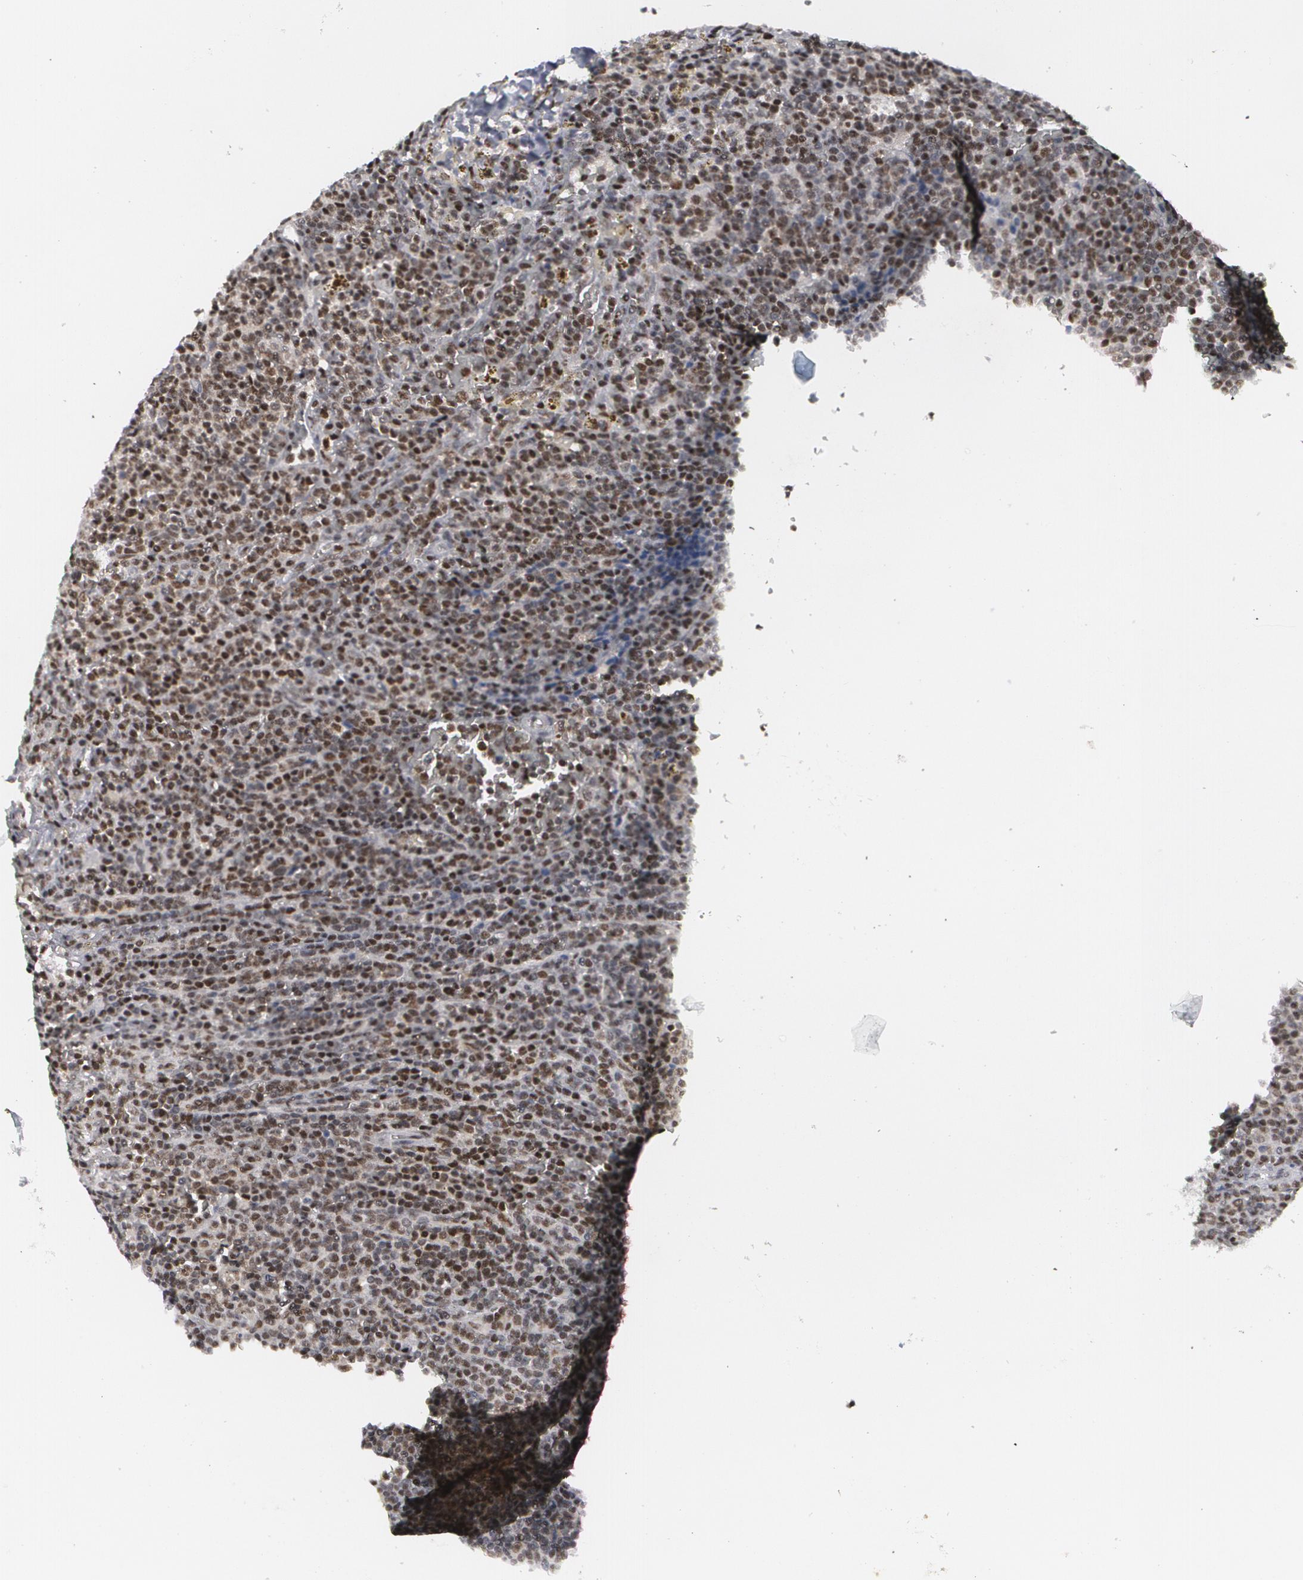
{"staining": {"intensity": "strong", "quantity": ">75%", "location": "nuclear"}, "tissue": "lymphoma", "cell_type": "Tumor cells", "image_type": "cancer", "snomed": [{"axis": "morphology", "description": "Malignant lymphoma, non-Hodgkin's type, Low grade"}, {"axis": "topography", "description": "Spleen"}], "caption": "Immunohistochemical staining of human lymphoma displays high levels of strong nuclear protein staining in approximately >75% of tumor cells. Using DAB (brown) and hematoxylin (blue) stains, captured at high magnification using brightfield microscopy.", "gene": "MCL1", "patient": {"sex": "male", "age": 80}}